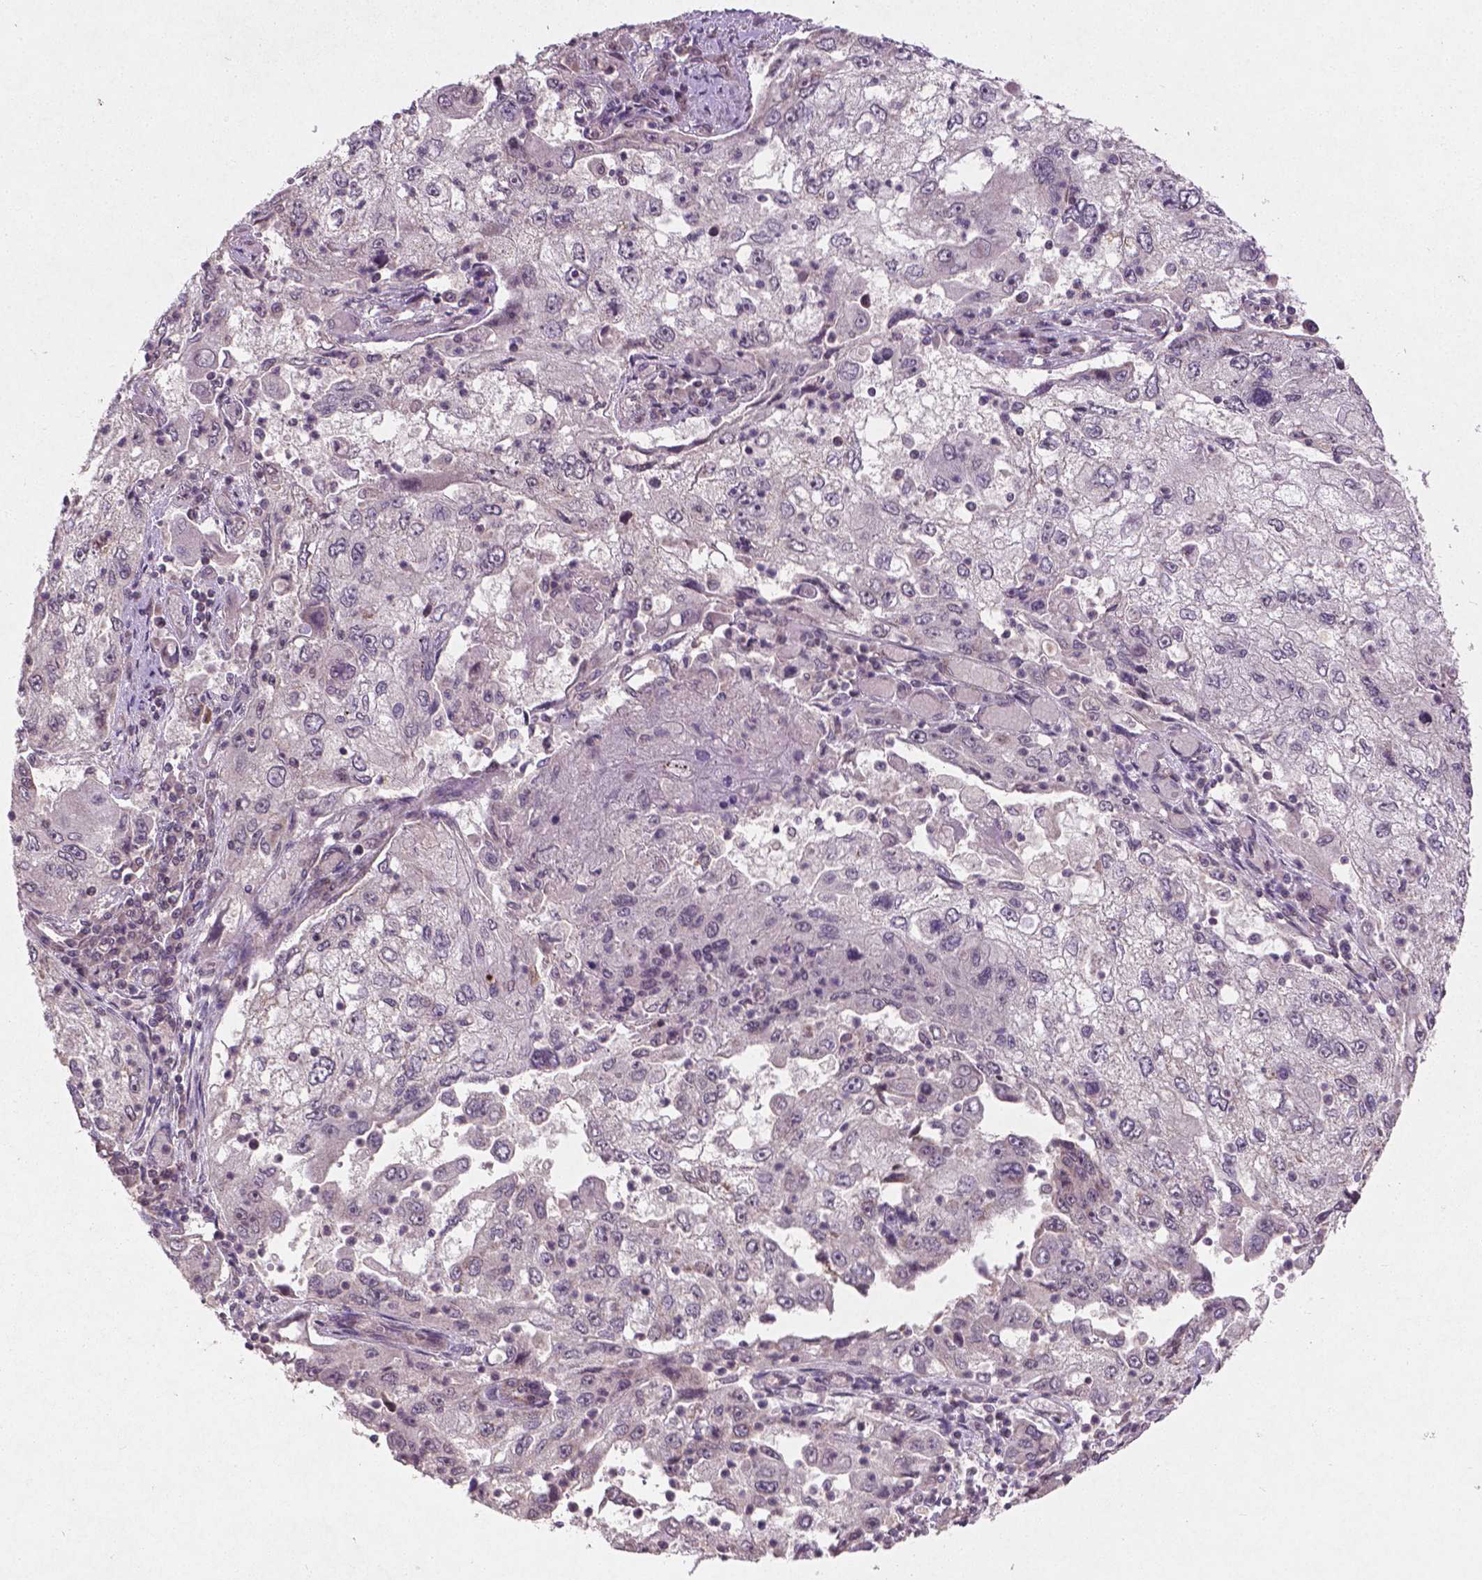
{"staining": {"intensity": "negative", "quantity": "none", "location": "none"}, "tissue": "cervical cancer", "cell_type": "Tumor cells", "image_type": "cancer", "snomed": [{"axis": "morphology", "description": "Squamous cell carcinoma, NOS"}, {"axis": "topography", "description": "Cervix"}], "caption": "IHC of squamous cell carcinoma (cervical) exhibits no positivity in tumor cells.", "gene": "SMAD2", "patient": {"sex": "female", "age": 36}}